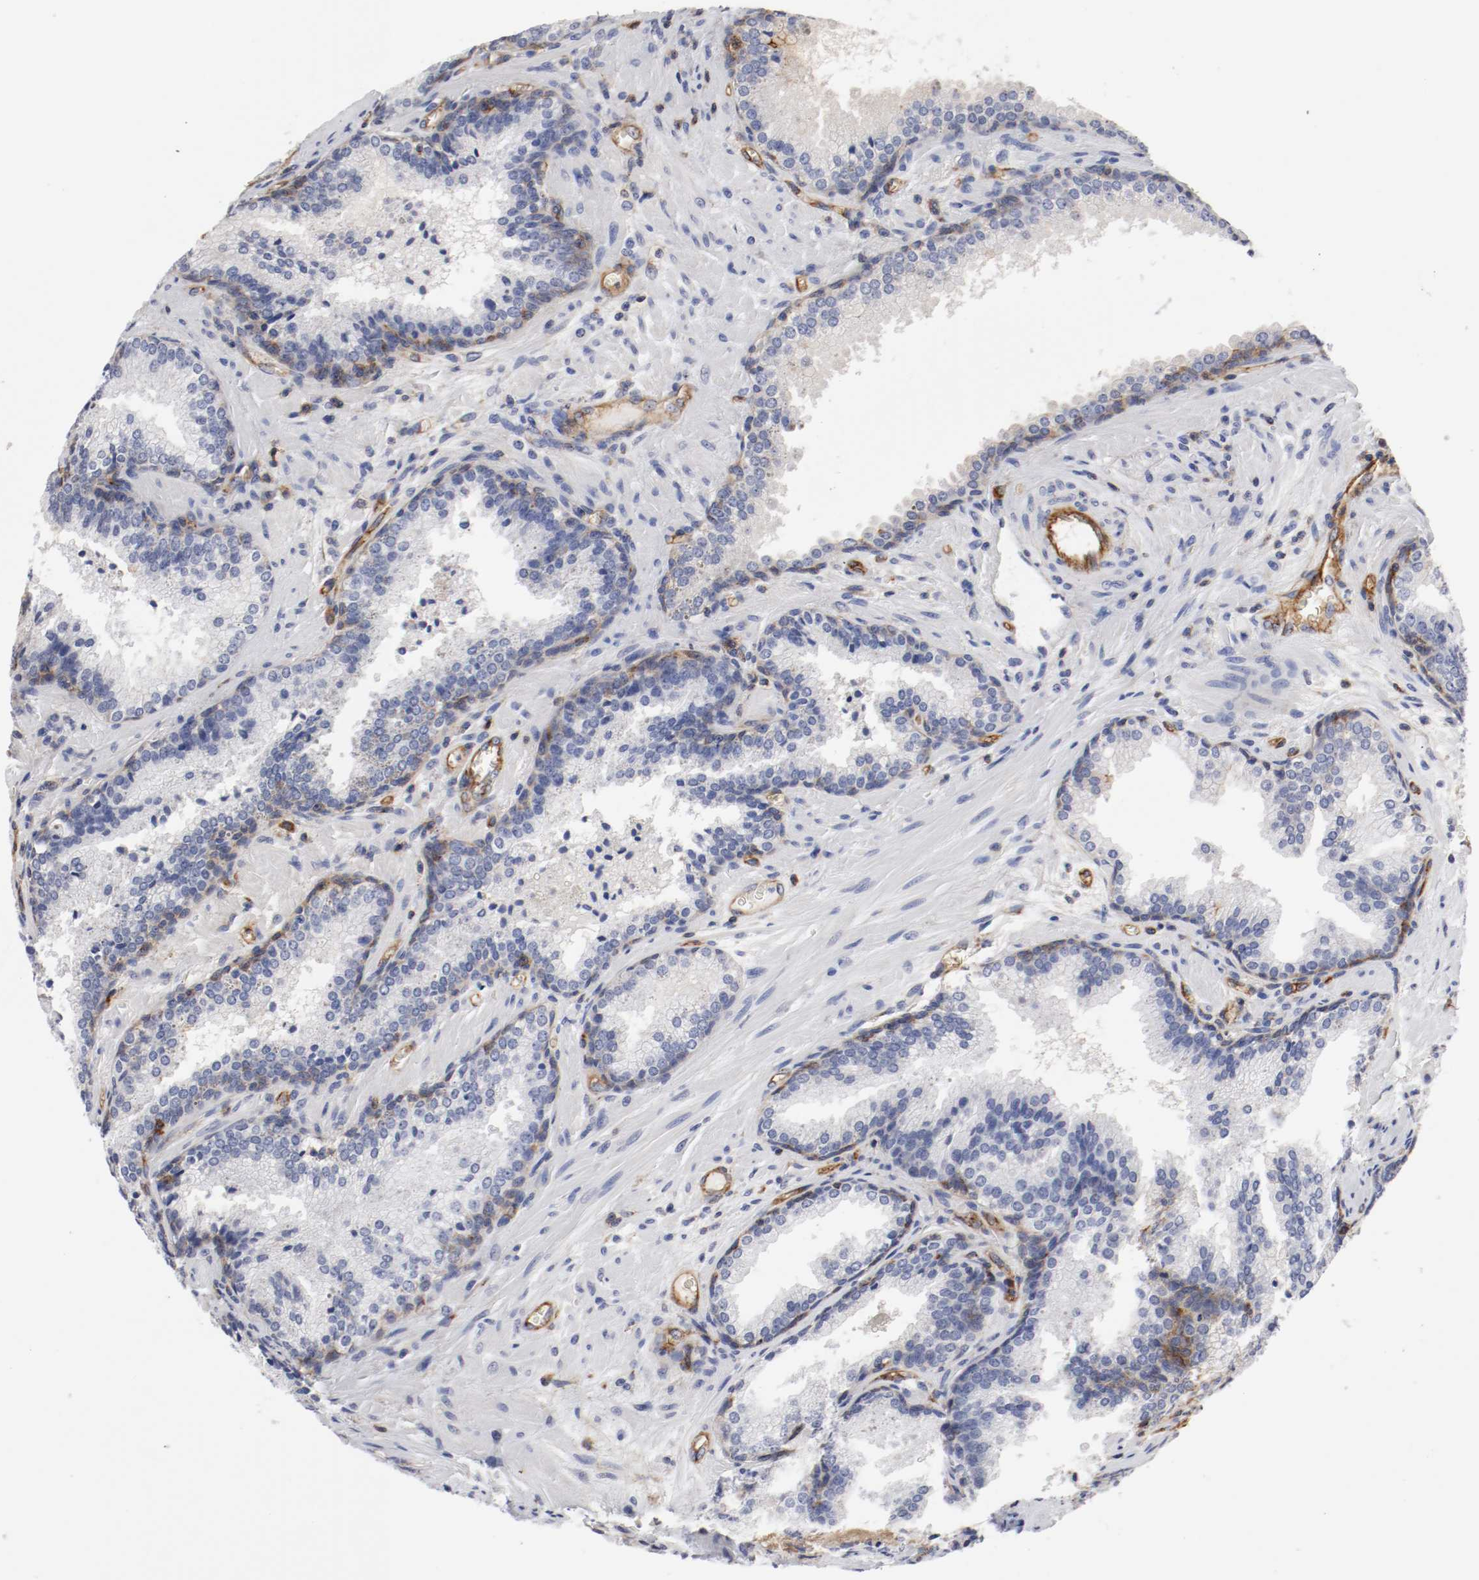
{"staining": {"intensity": "weak", "quantity": "<25%", "location": "cytoplasmic/membranous"}, "tissue": "prostate cancer", "cell_type": "Tumor cells", "image_type": "cancer", "snomed": [{"axis": "morphology", "description": "Adenocarcinoma, Low grade"}, {"axis": "topography", "description": "Prostate"}], "caption": "Adenocarcinoma (low-grade) (prostate) was stained to show a protein in brown. There is no significant staining in tumor cells. (Brightfield microscopy of DAB (3,3'-diaminobenzidine) immunohistochemistry at high magnification).", "gene": "IFITM1", "patient": {"sex": "male", "age": 60}}